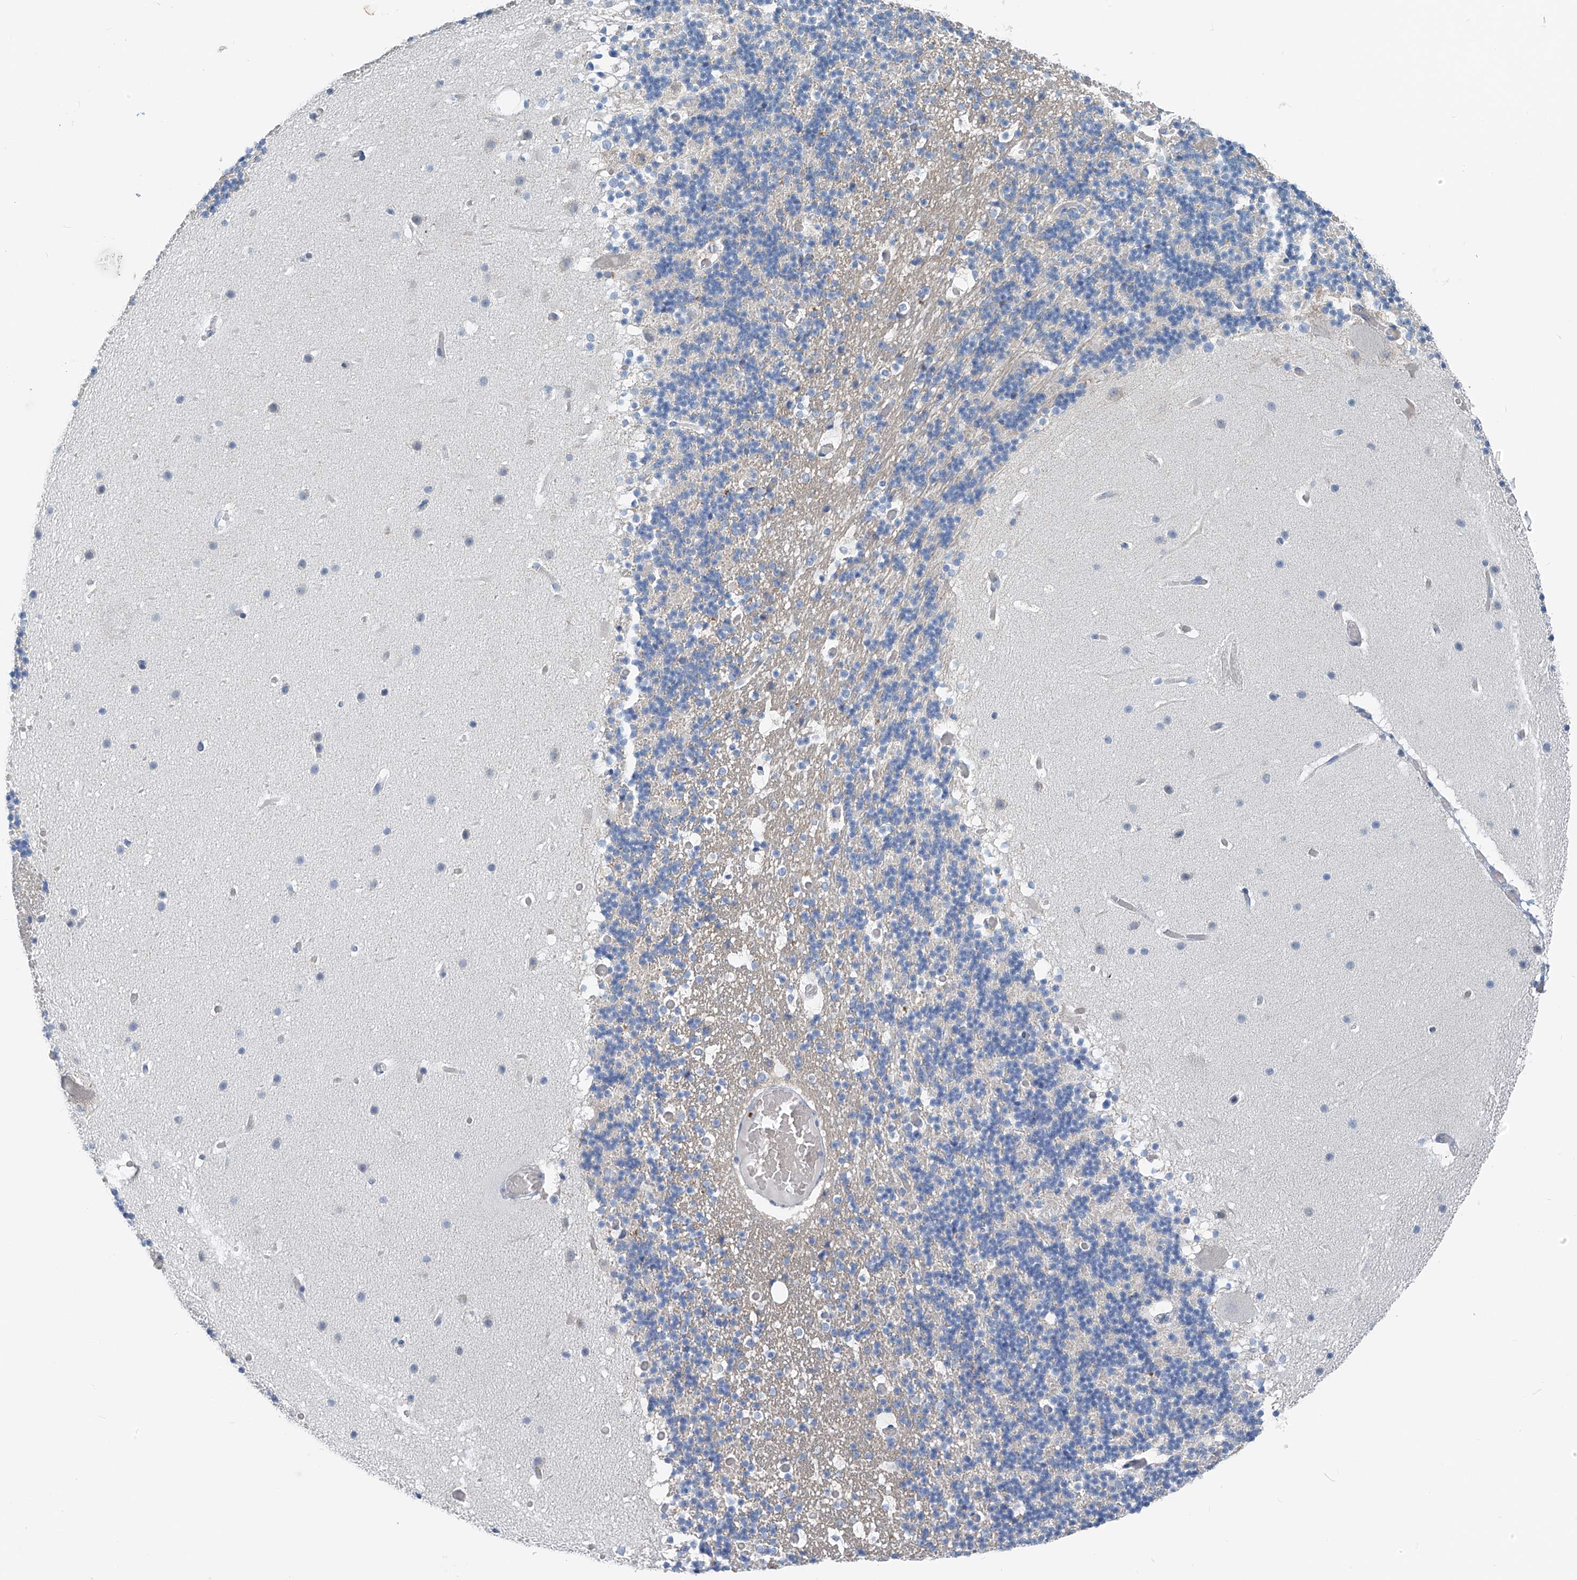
{"staining": {"intensity": "negative", "quantity": "none", "location": "none"}, "tissue": "cerebellum", "cell_type": "Cells in granular layer", "image_type": "normal", "snomed": [{"axis": "morphology", "description": "Normal tissue, NOS"}, {"axis": "topography", "description": "Cerebellum"}], "caption": "This photomicrograph is of benign cerebellum stained with immunohistochemistry to label a protein in brown with the nuclei are counter-stained blue. There is no positivity in cells in granular layer.", "gene": "FGD2", "patient": {"sex": "male", "age": 57}}